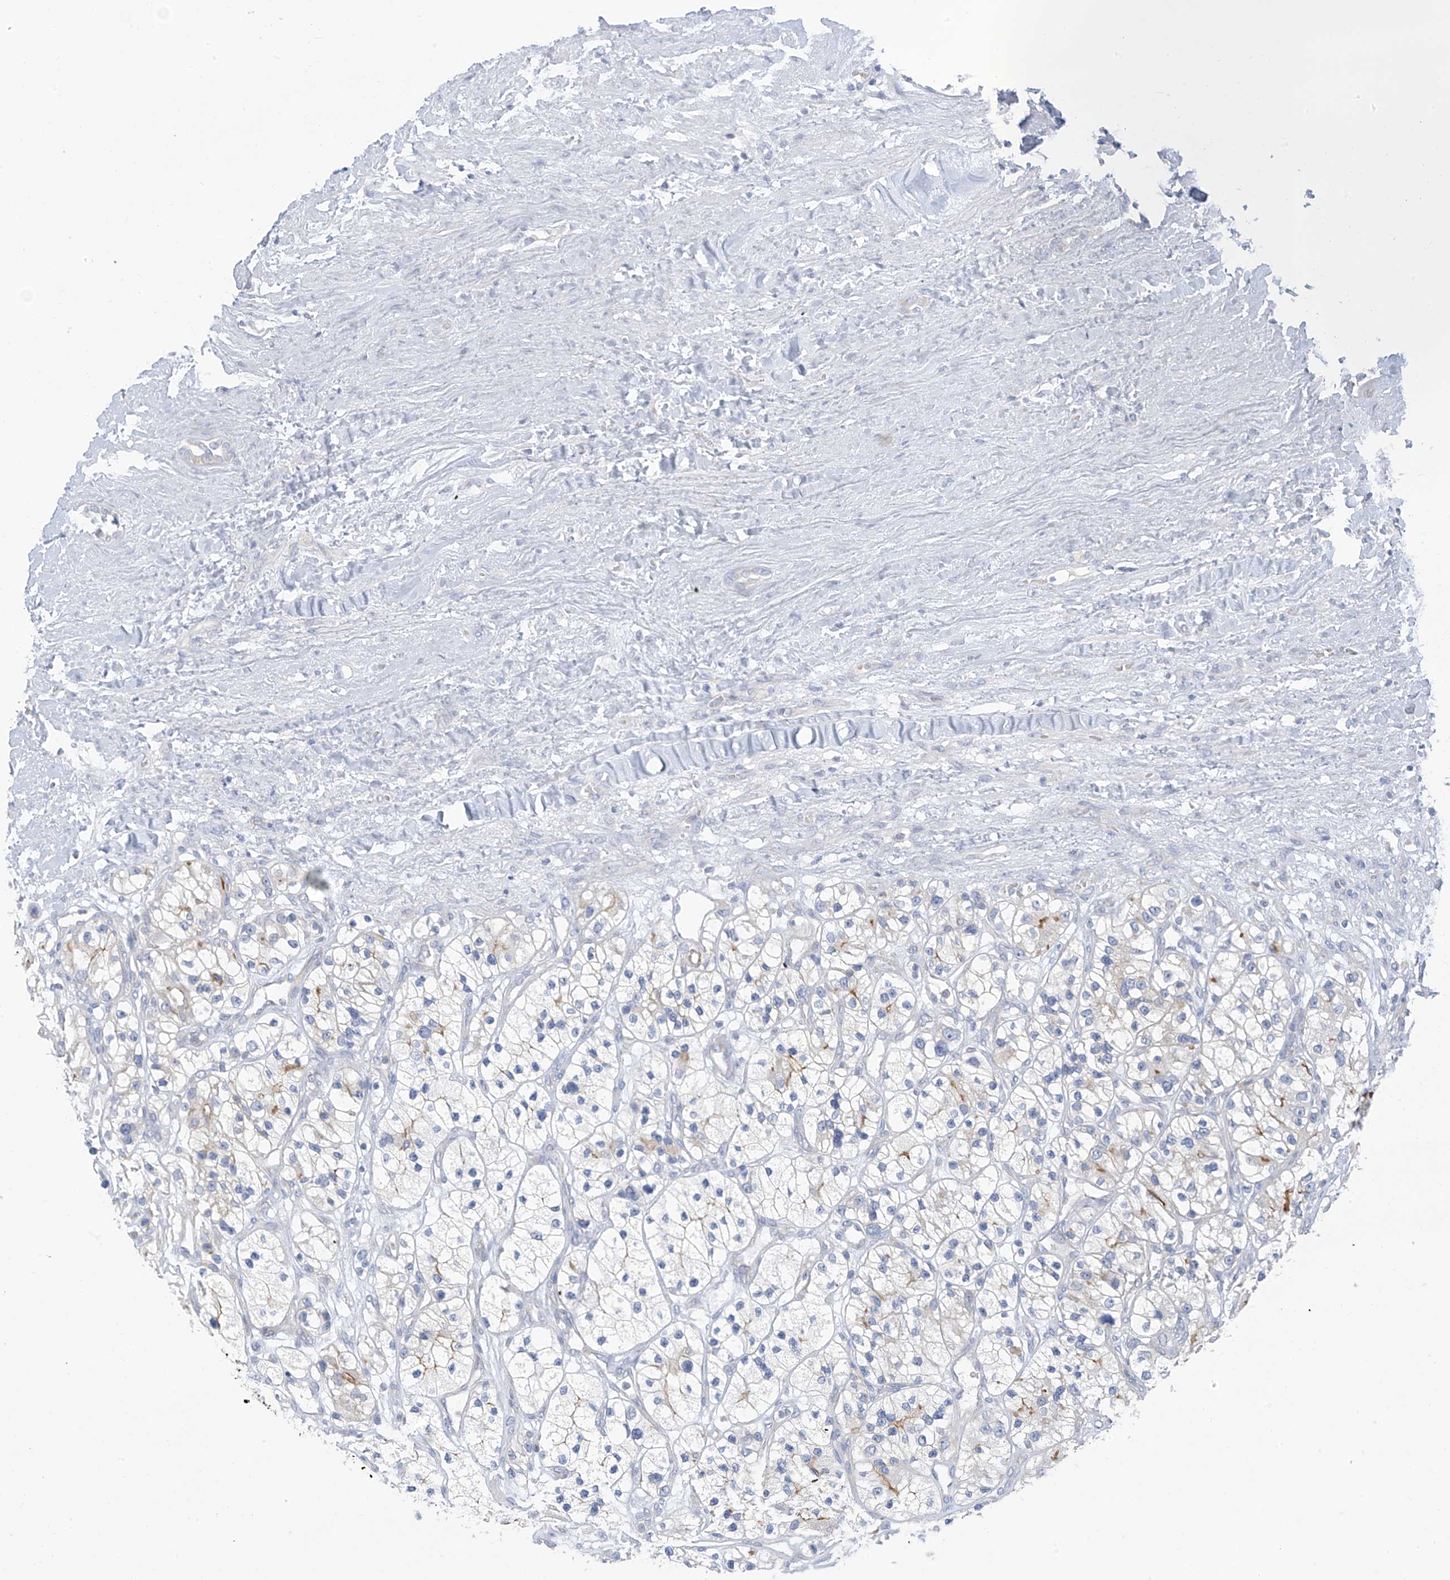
{"staining": {"intensity": "weak", "quantity": "<25%", "location": "cytoplasmic/membranous"}, "tissue": "renal cancer", "cell_type": "Tumor cells", "image_type": "cancer", "snomed": [{"axis": "morphology", "description": "Adenocarcinoma, NOS"}, {"axis": "topography", "description": "Kidney"}], "caption": "Protein analysis of renal cancer (adenocarcinoma) displays no significant staining in tumor cells.", "gene": "SLC6A12", "patient": {"sex": "female", "age": 57}}